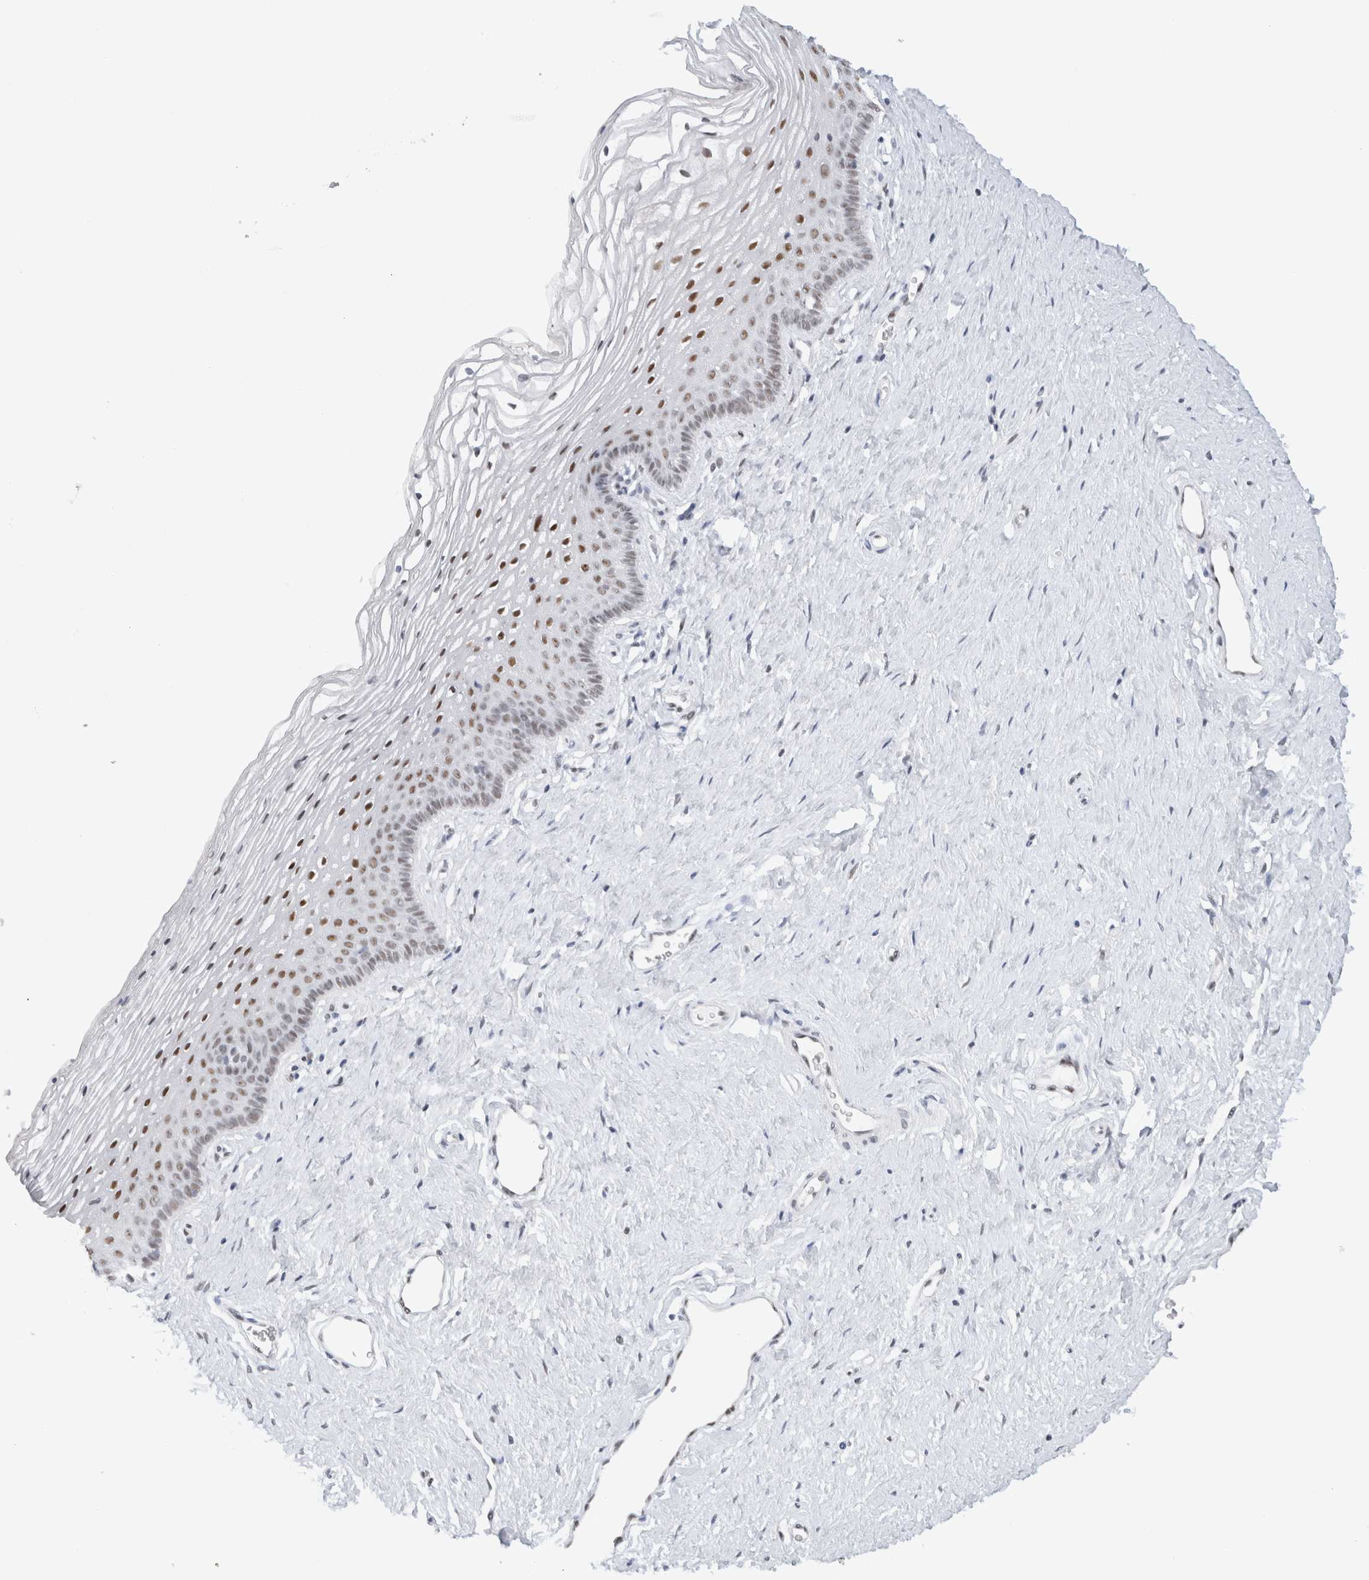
{"staining": {"intensity": "moderate", "quantity": "25%-75%", "location": "nuclear"}, "tissue": "vagina", "cell_type": "Squamous epithelial cells", "image_type": "normal", "snomed": [{"axis": "morphology", "description": "Normal tissue, NOS"}, {"axis": "topography", "description": "Vagina"}], "caption": "This is an image of IHC staining of normal vagina, which shows moderate expression in the nuclear of squamous epithelial cells.", "gene": "COPS7A", "patient": {"sex": "female", "age": 32}}